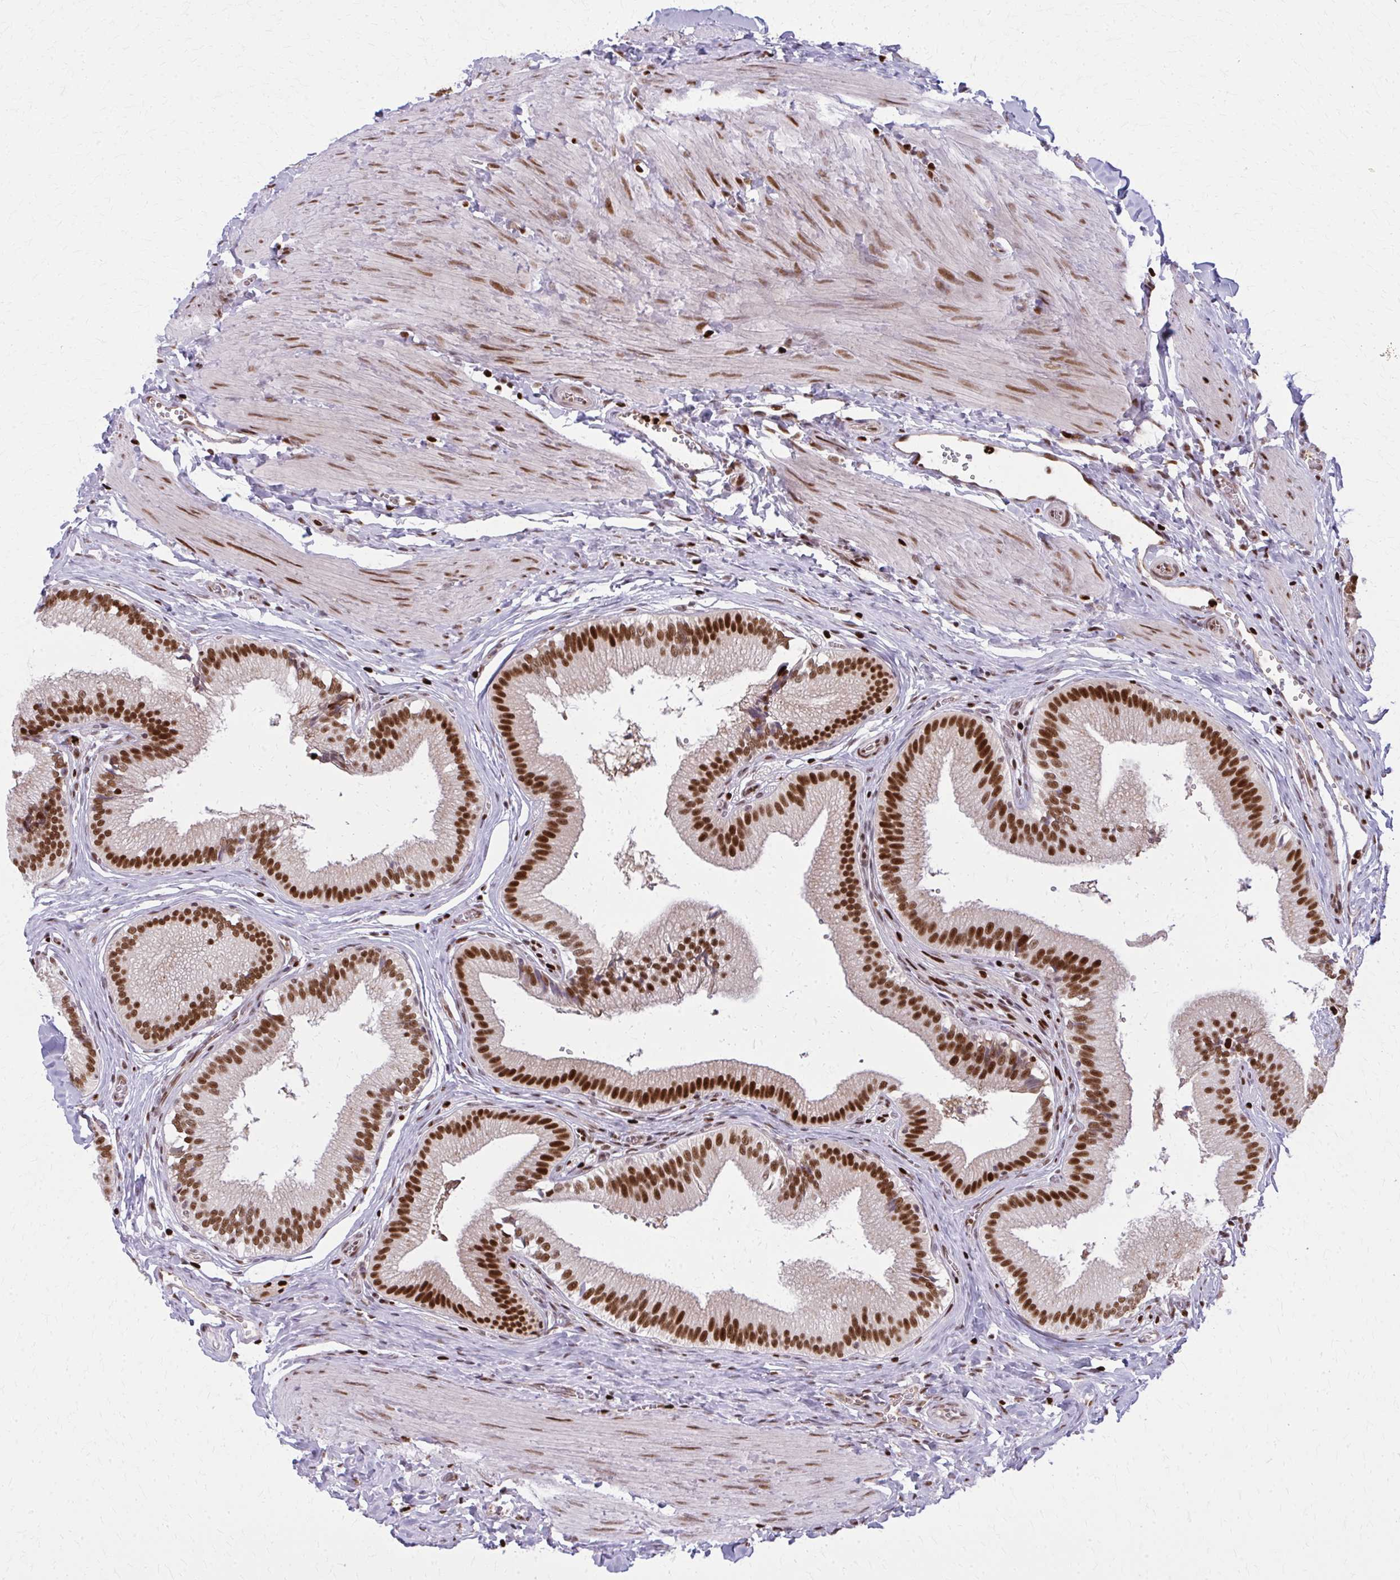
{"staining": {"intensity": "strong", "quantity": ">75%", "location": "nuclear"}, "tissue": "gallbladder", "cell_type": "Glandular cells", "image_type": "normal", "snomed": [{"axis": "morphology", "description": "Normal tissue, NOS"}, {"axis": "topography", "description": "Gallbladder"}, {"axis": "topography", "description": "Peripheral nerve tissue"}], "caption": "Glandular cells demonstrate strong nuclear expression in about >75% of cells in normal gallbladder. The staining is performed using DAB brown chromogen to label protein expression. The nuclei are counter-stained blue using hematoxylin.", "gene": "ZNF559", "patient": {"sex": "male", "age": 17}}